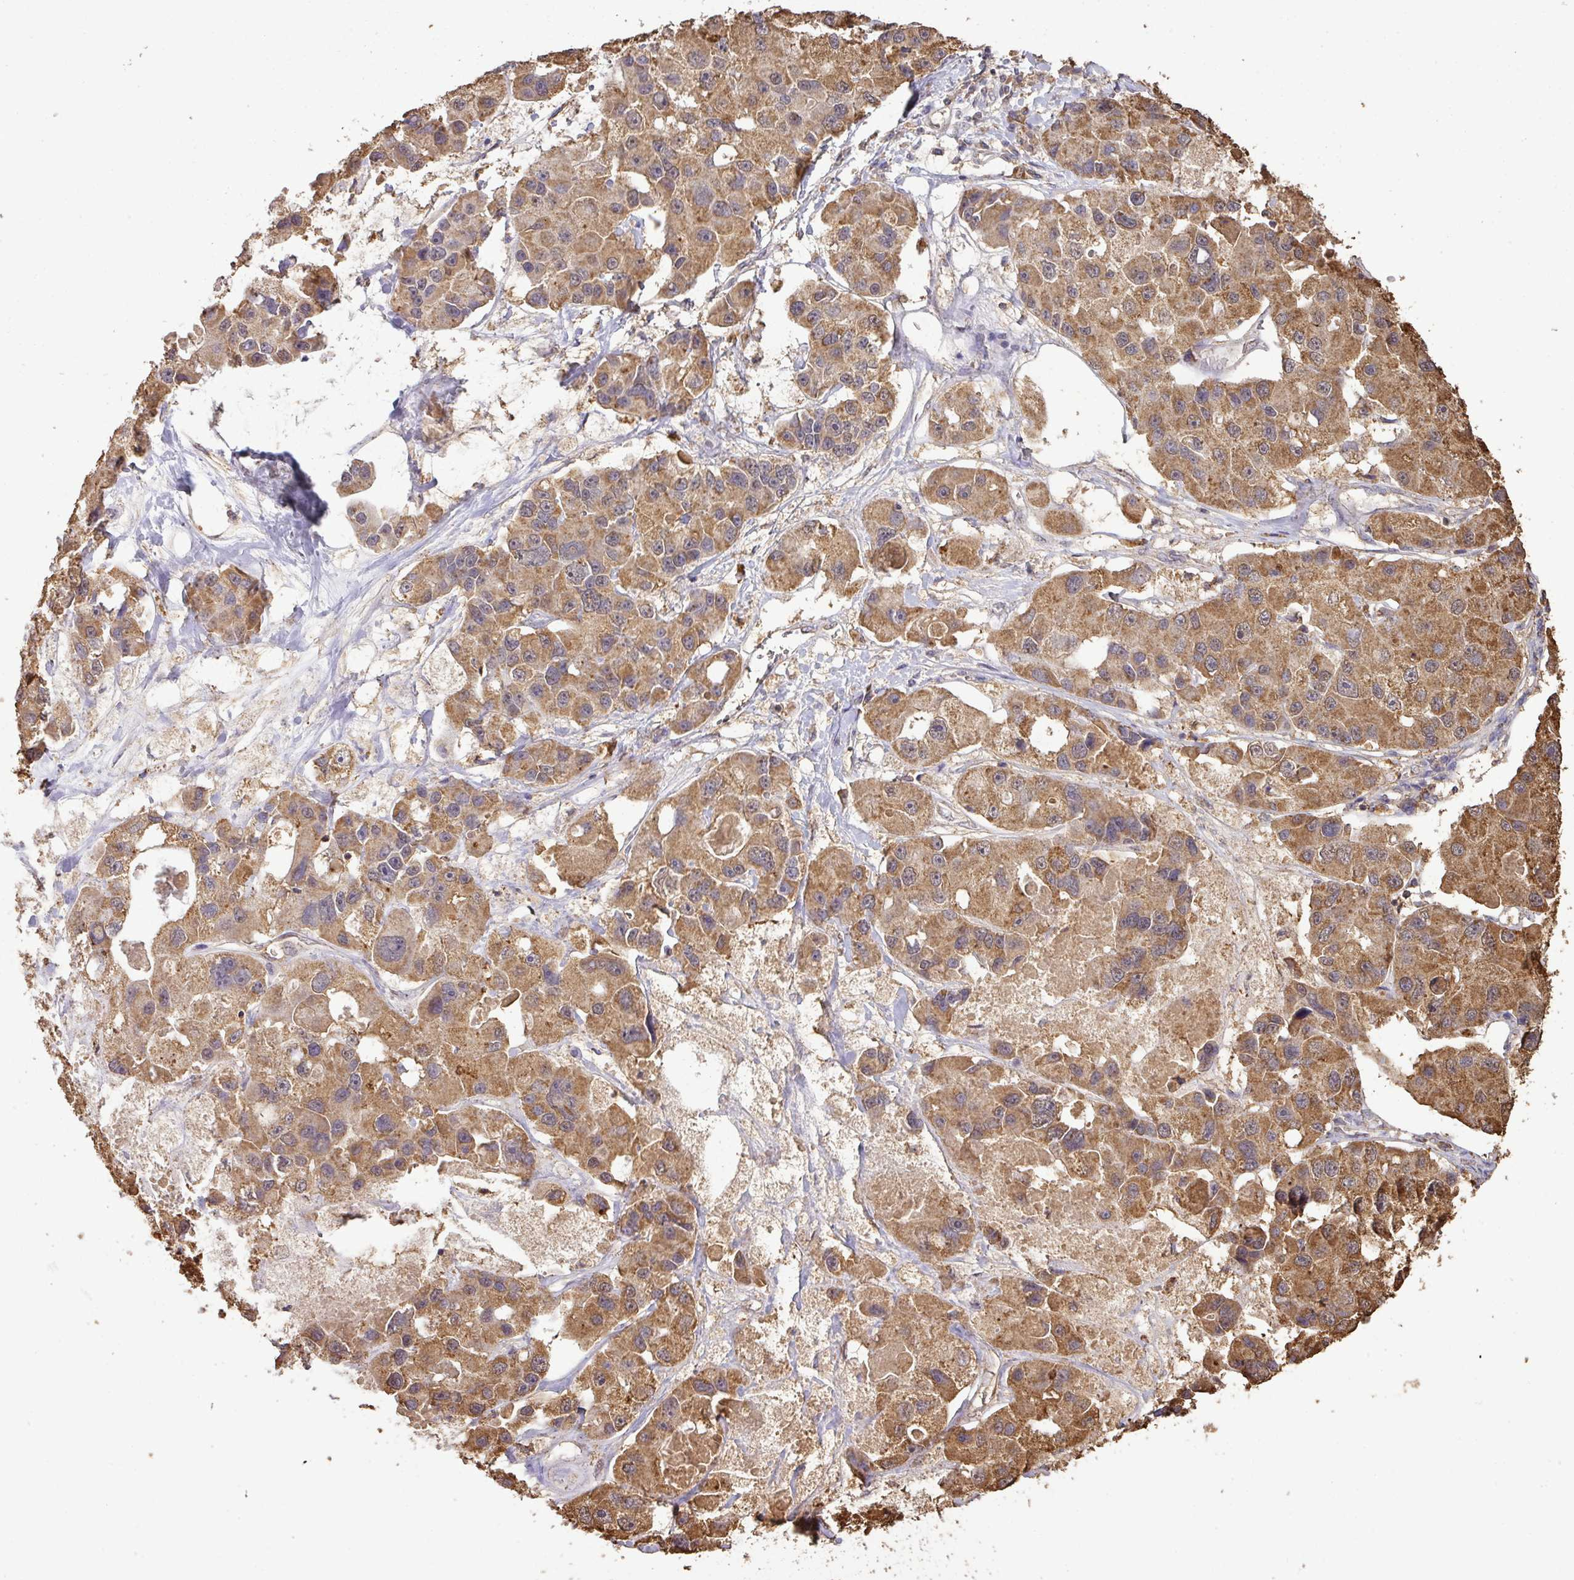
{"staining": {"intensity": "moderate", "quantity": ">75%", "location": "cytoplasmic/membranous"}, "tissue": "lung cancer", "cell_type": "Tumor cells", "image_type": "cancer", "snomed": [{"axis": "morphology", "description": "Adenocarcinoma, NOS"}, {"axis": "topography", "description": "Lung"}], "caption": "Moderate cytoplasmic/membranous positivity for a protein is appreciated in about >75% of tumor cells of lung adenocarcinoma using IHC.", "gene": "ATAT1", "patient": {"sex": "female", "age": 54}}